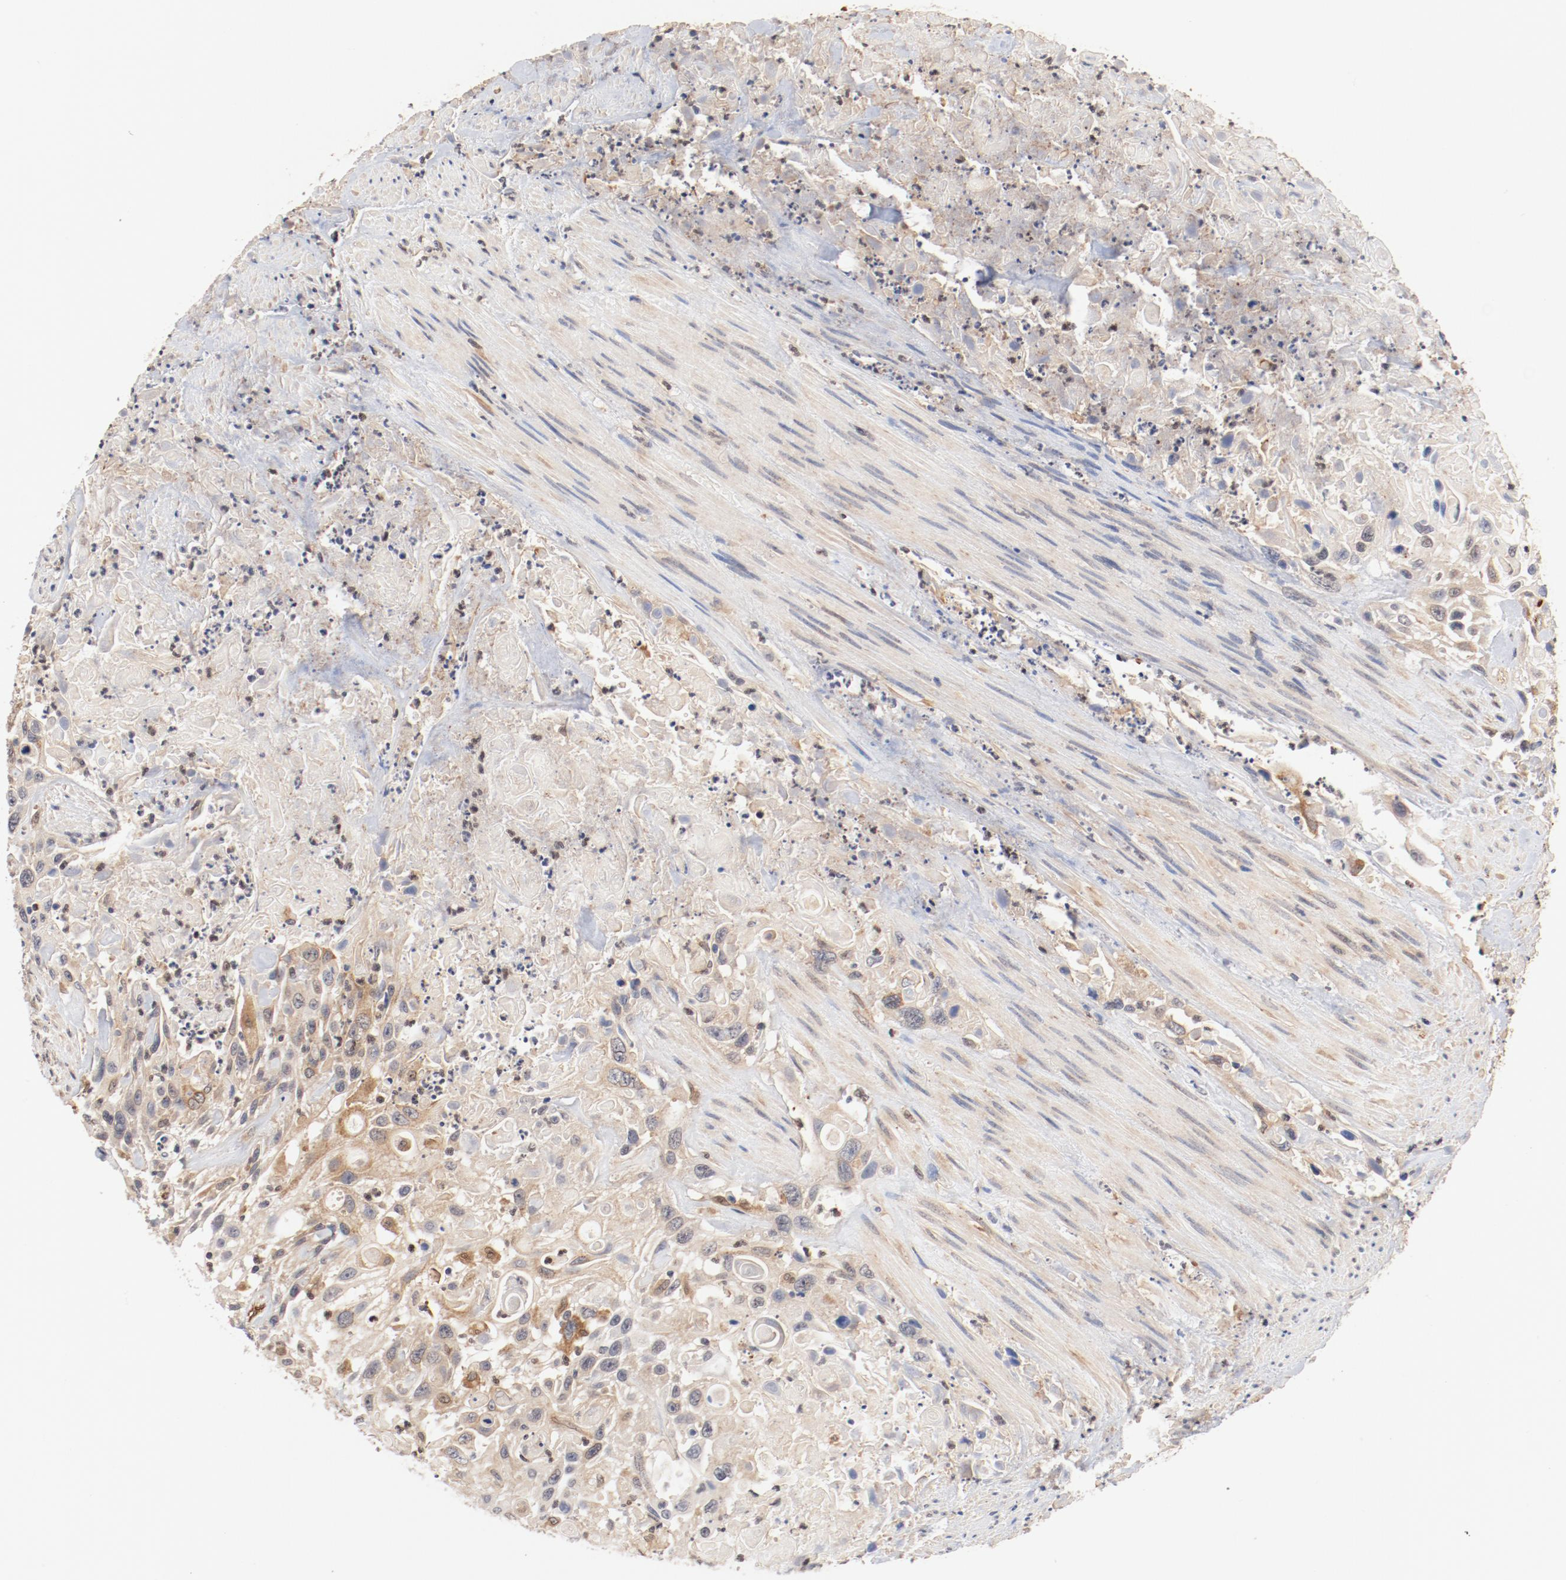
{"staining": {"intensity": "weak", "quantity": ">75%", "location": "cytoplasmic/membranous"}, "tissue": "urothelial cancer", "cell_type": "Tumor cells", "image_type": "cancer", "snomed": [{"axis": "morphology", "description": "Urothelial carcinoma, High grade"}, {"axis": "topography", "description": "Urinary bladder"}], "caption": "Urothelial carcinoma (high-grade) stained with DAB (3,3'-diaminobenzidine) immunohistochemistry (IHC) shows low levels of weak cytoplasmic/membranous expression in approximately >75% of tumor cells.", "gene": "UBE2J1", "patient": {"sex": "female", "age": 84}}